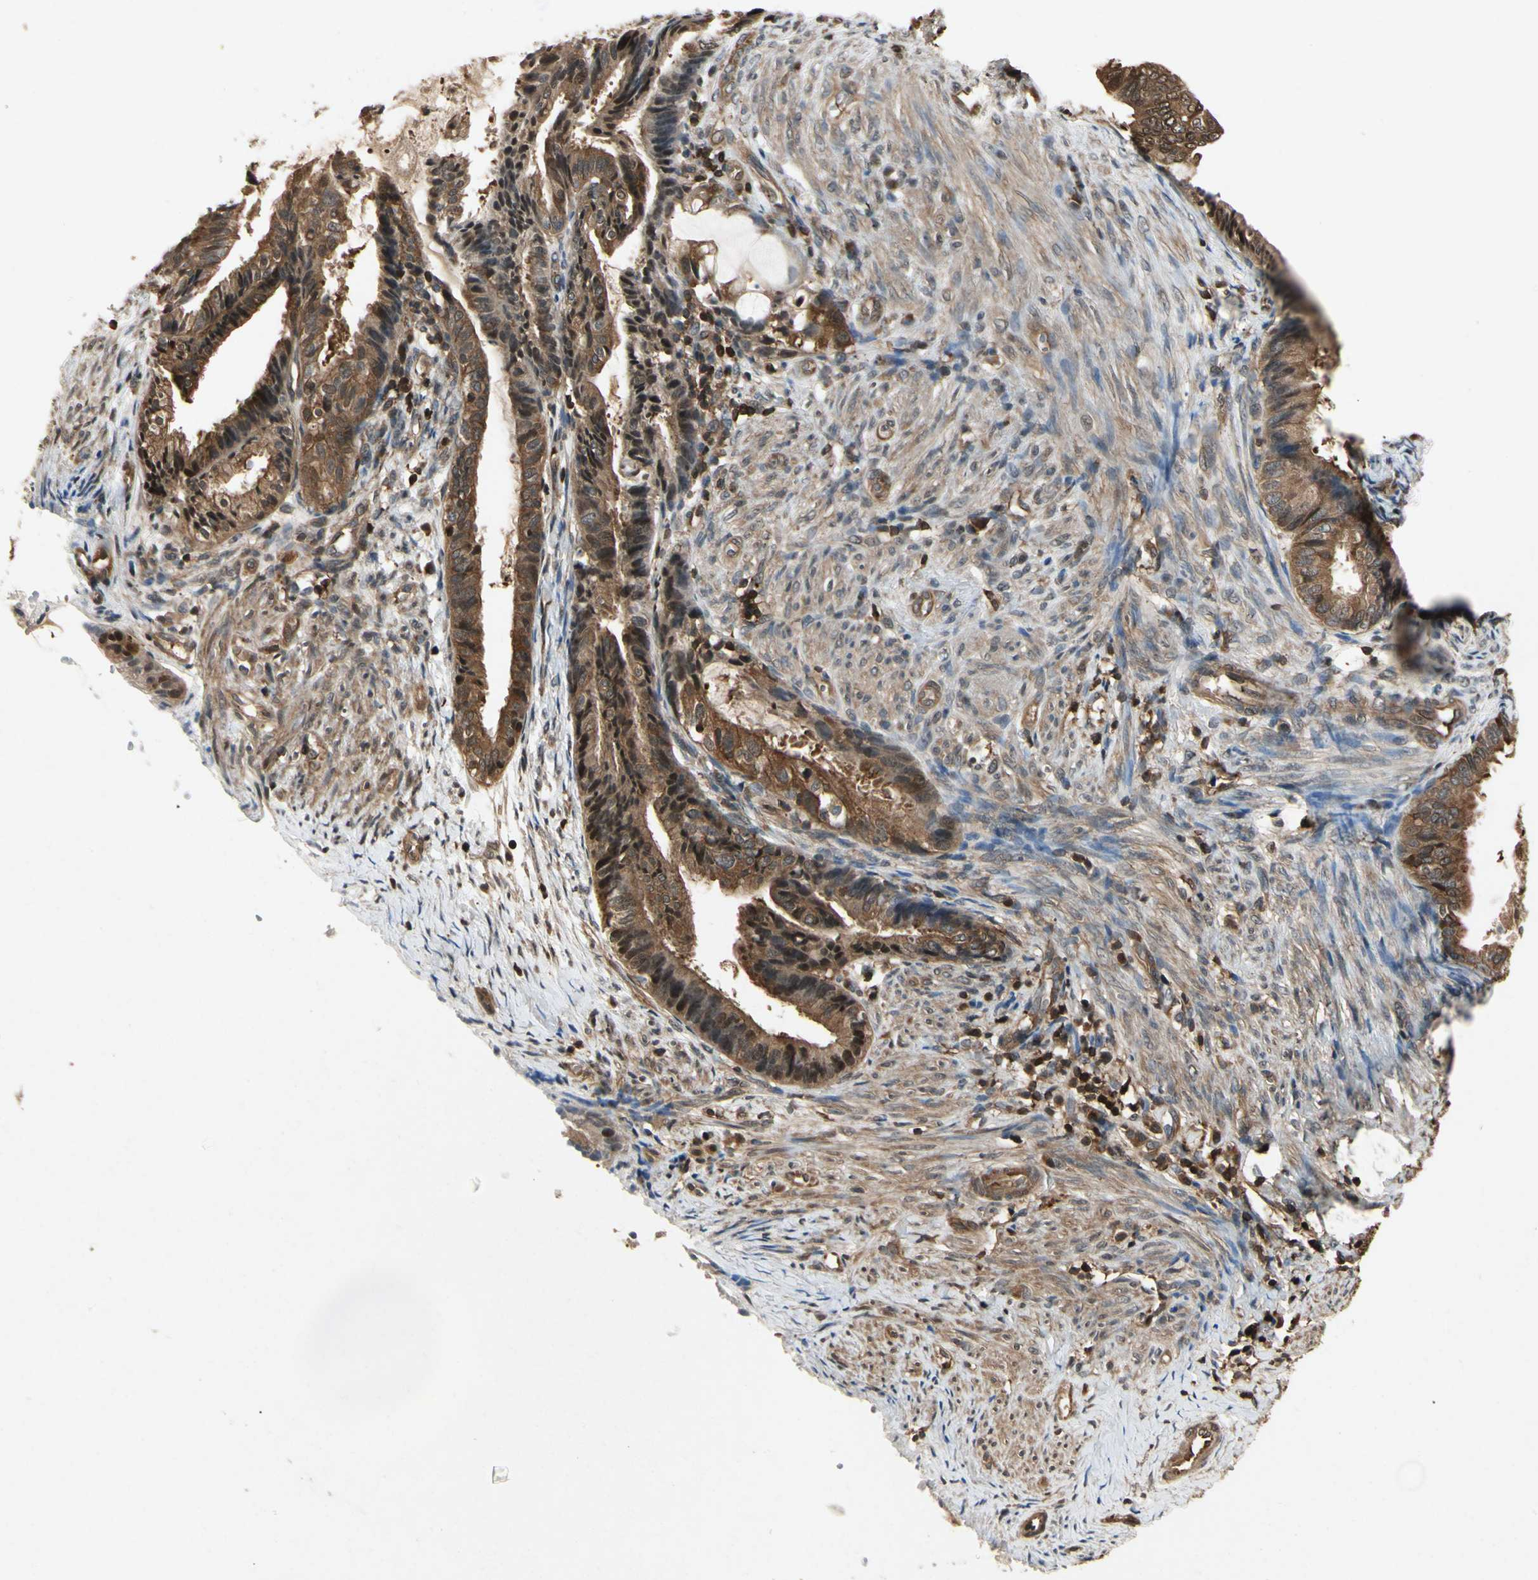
{"staining": {"intensity": "moderate", "quantity": ">75%", "location": "cytoplasmic/membranous"}, "tissue": "endometrial cancer", "cell_type": "Tumor cells", "image_type": "cancer", "snomed": [{"axis": "morphology", "description": "Adenocarcinoma, NOS"}, {"axis": "topography", "description": "Endometrium"}], "caption": "The immunohistochemical stain shows moderate cytoplasmic/membranous expression in tumor cells of endometrial cancer (adenocarcinoma) tissue.", "gene": "YWHAQ", "patient": {"sex": "female", "age": 86}}